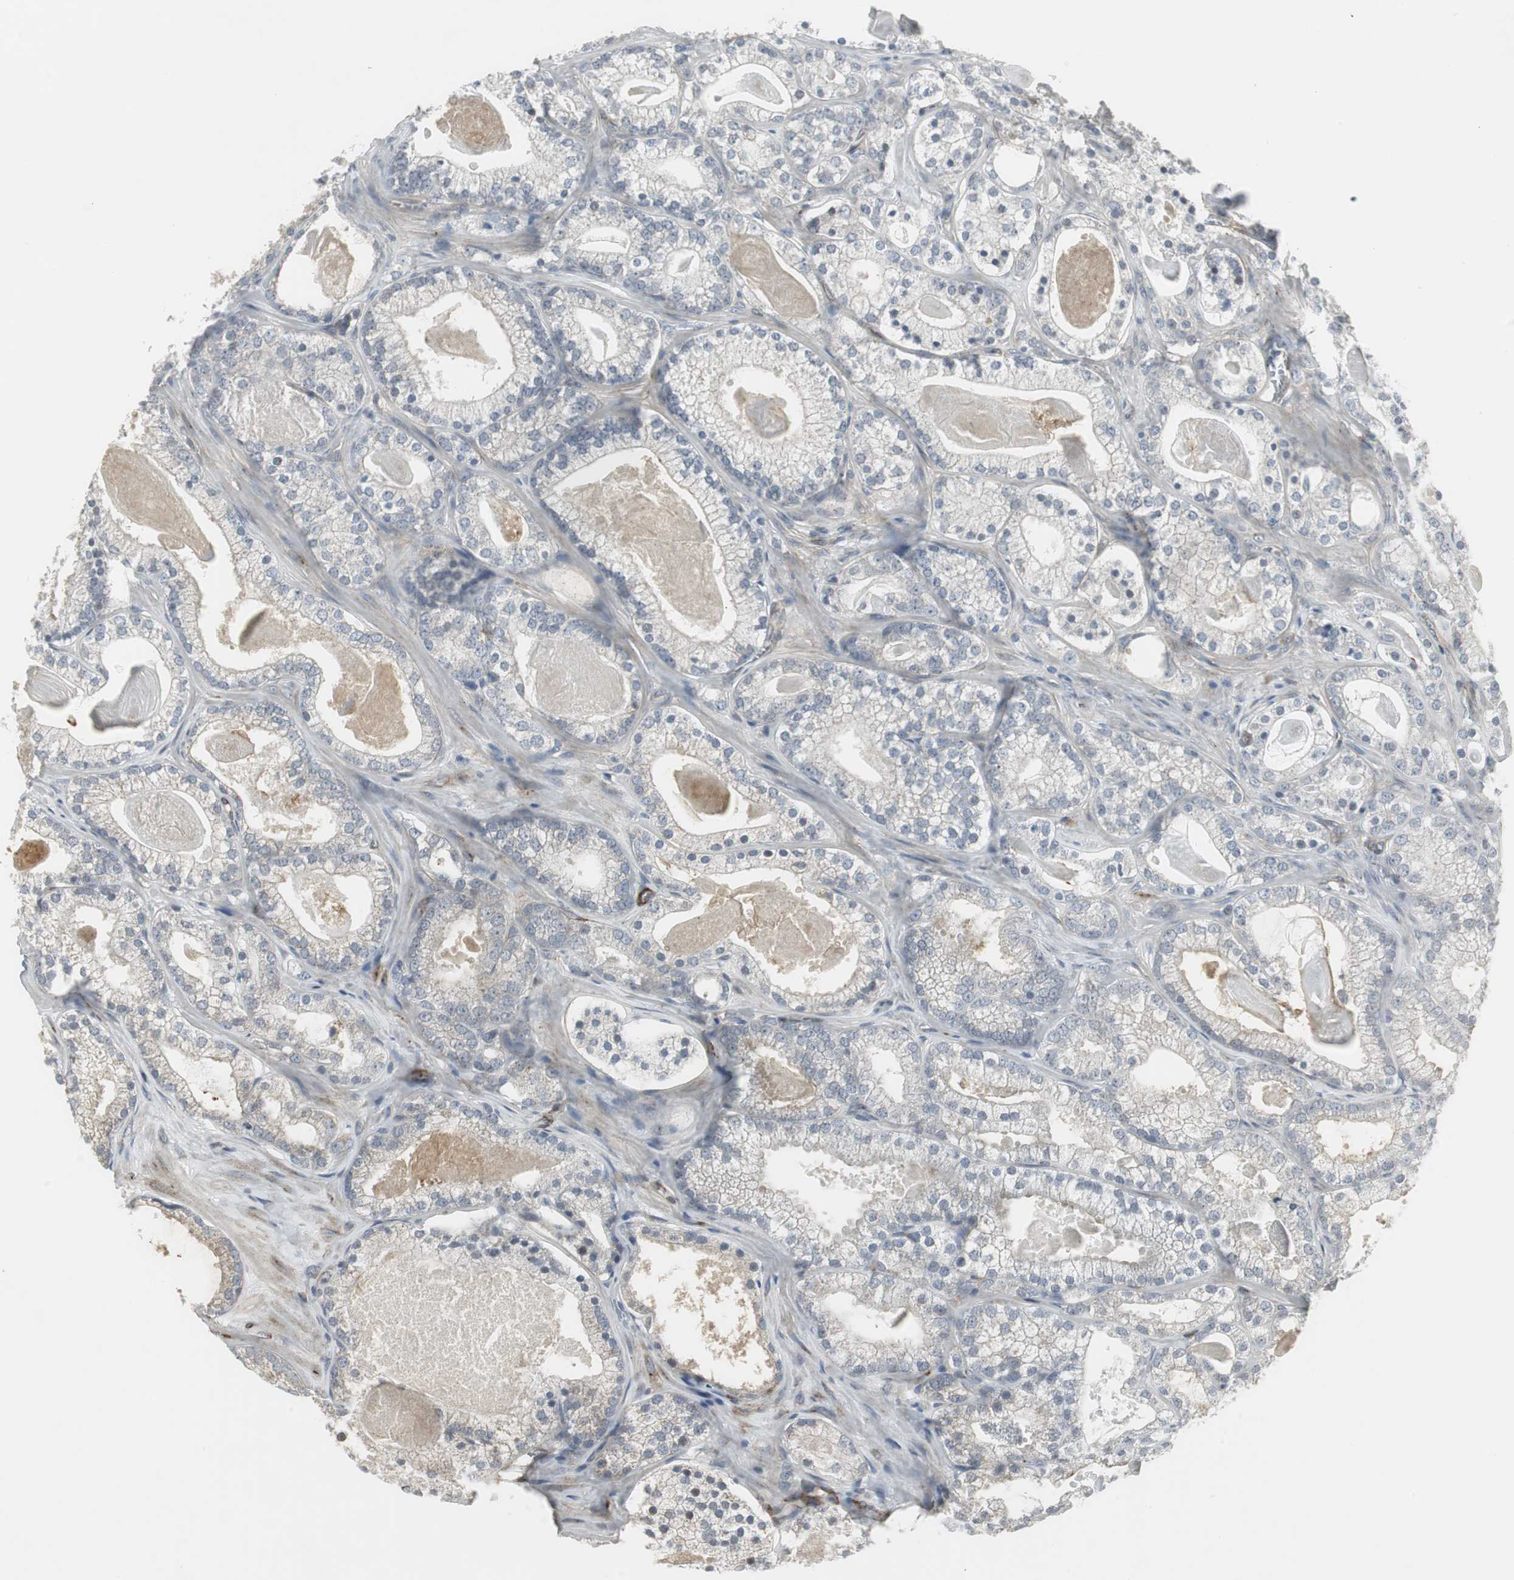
{"staining": {"intensity": "negative", "quantity": "none", "location": "none"}, "tissue": "prostate cancer", "cell_type": "Tumor cells", "image_type": "cancer", "snomed": [{"axis": "morphology", "description": "Adenocarcinoma, Low grade"}, {"axis": "topography", "description": "Prostate"}], "caption": "The histopathology image exhibits no staining of tumor cells in low-grade adenocarcinoma (prostate). (DAB immunohistochemistry with hematoxylin counter stain).", "gene": "SCYL3", "patient": {"sex": "male", "age": 59}}